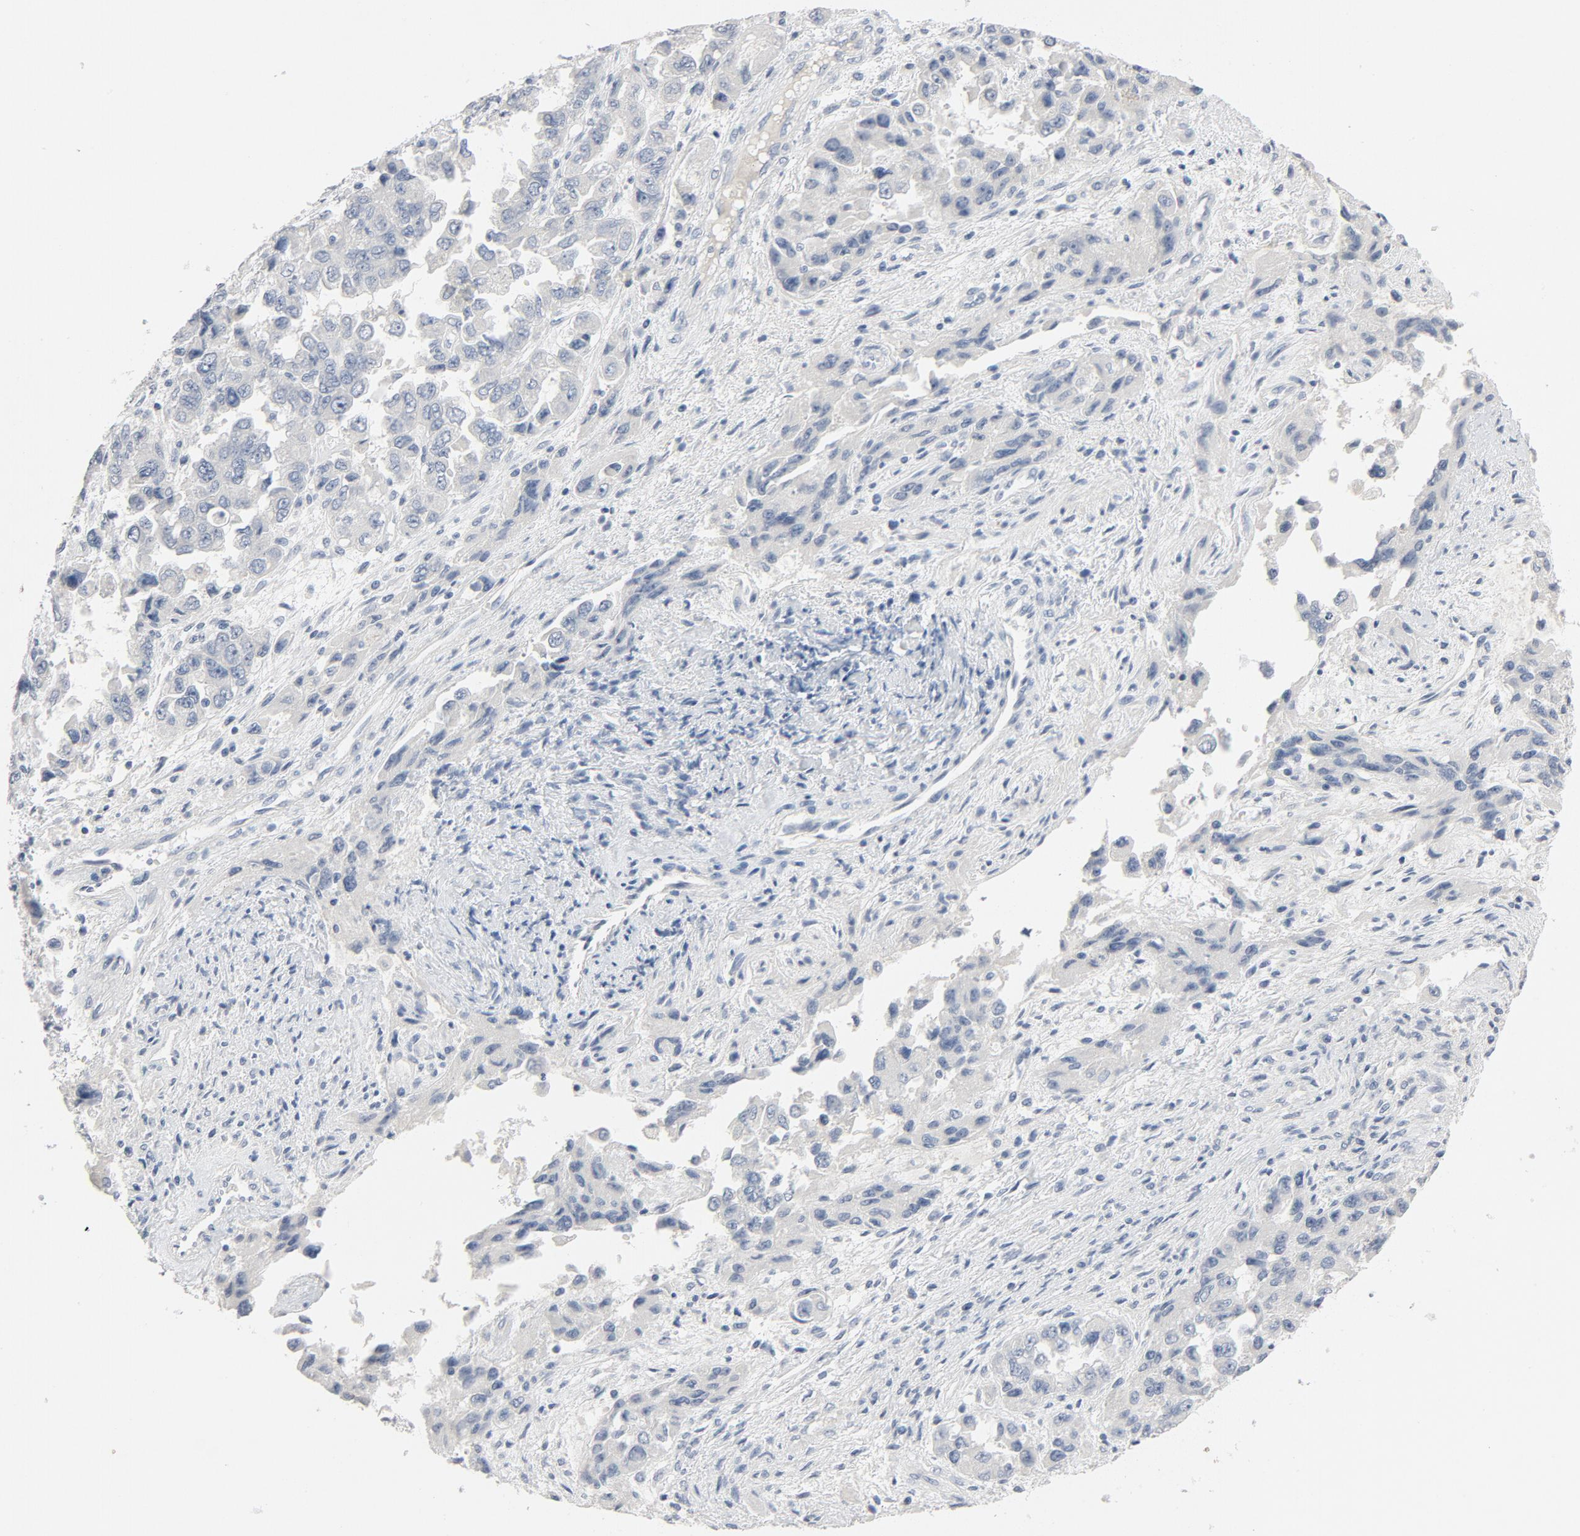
{"staining": {"intensity": "negative", "quantity": "none", "location": "none"}, "tissue": "ovarian cancer", "cell_type": "Tumor cells", "image_type": "cancer", "snomed": [{"axis": "morphology", "description": "Cystadenocarcinoma, serous, NOS"}, {"axis": "topography", "description": "Ovary"}], "caption": "Micrograph shows no significant protein staining in tumor cells of serous cystadenocarcinoma (ovarian).", "gene": "ZCCHC13", "patient": {"sex": "female", "age": 84}}